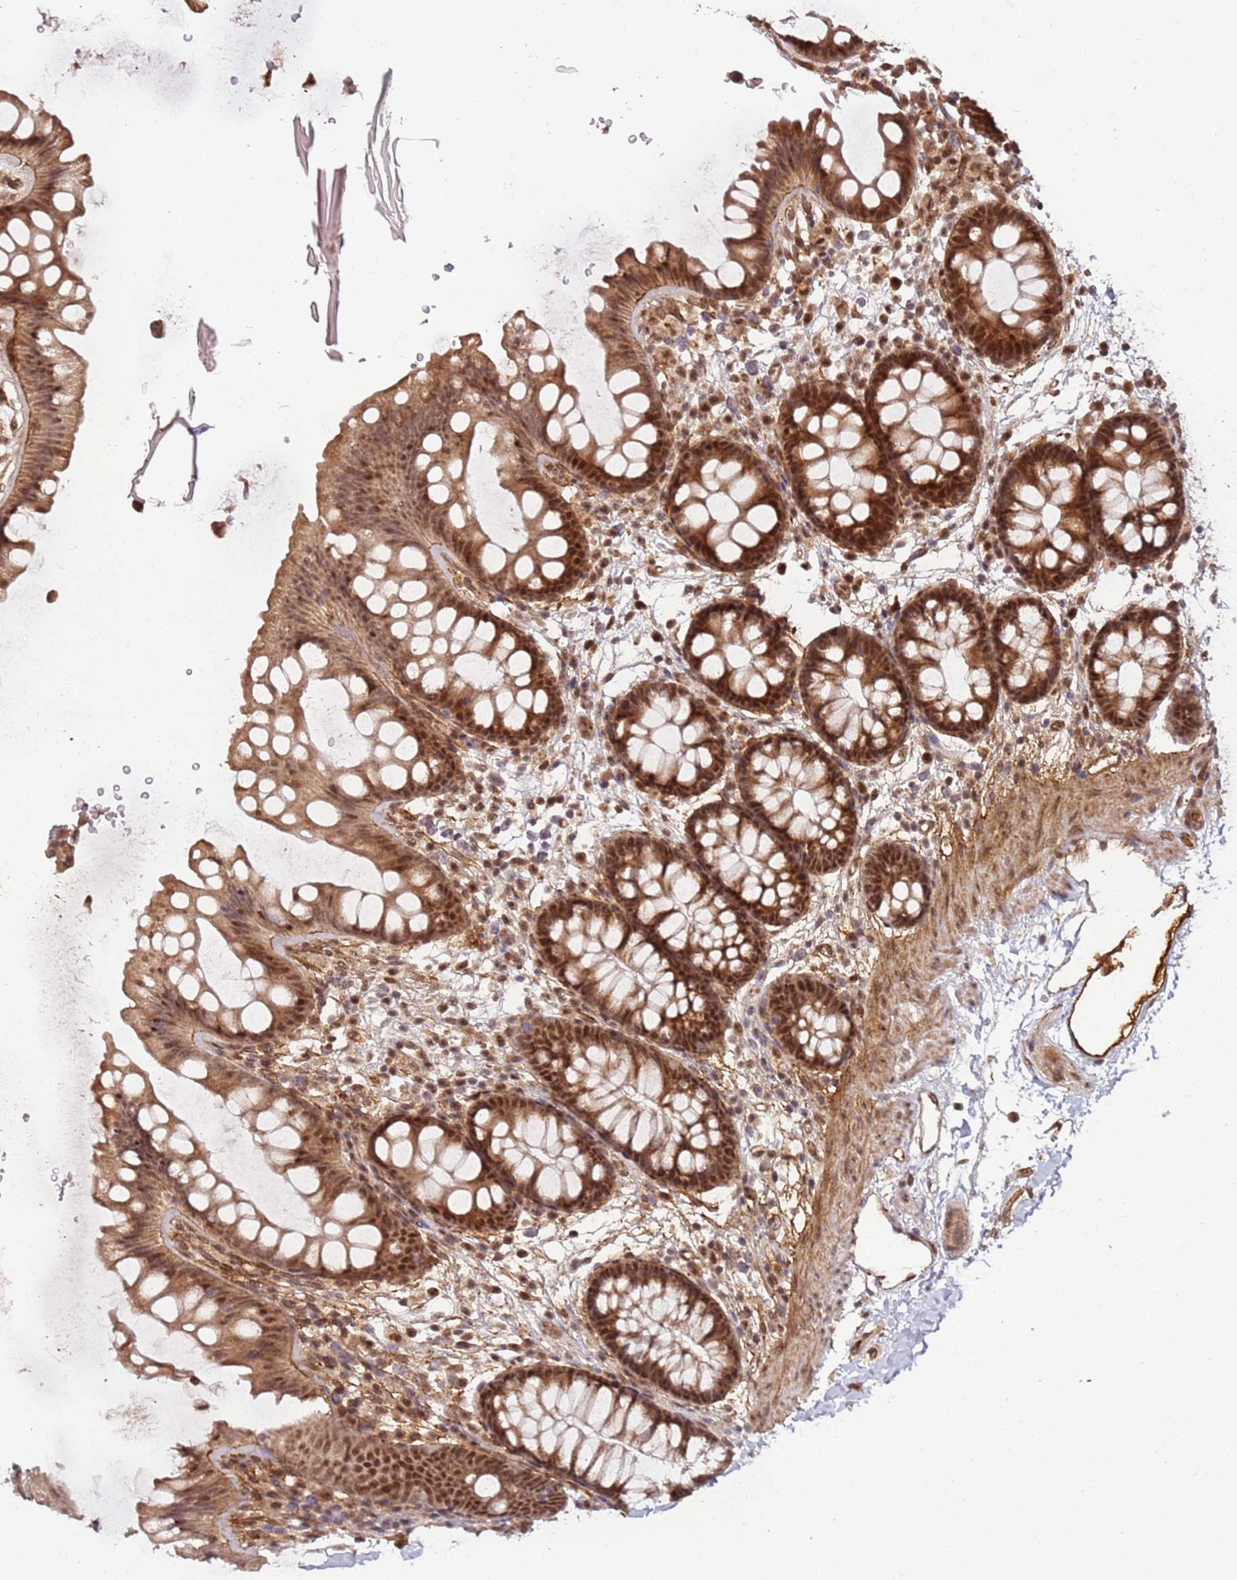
{"staining": {"intensity": "moderate", "quantity": ">75%", "location": "cytoplasmic/membranous,nuclear"}, "tissue": "colon", "cell_type": "Endothelial cells", "image_type": "normal", "snomed": [{"axis": "morphology", "description": "Normal tissue, NOS"}, {"axis": "topography", "description": "Colon"}], "caption": "Normal colon was stained to show a protein in brown. There is medium levels of moderate cytoplasmic/membranous,nuclear staining in approximately >75% of endothelial cells. The staining was performed using DAB to visualize the protein expression in brown, while the nuclei were stained in blue with hematoxylin (Magnification: 20x).", "gene": "POLR3H", "patient": {"sex": "female", "age": 62}}